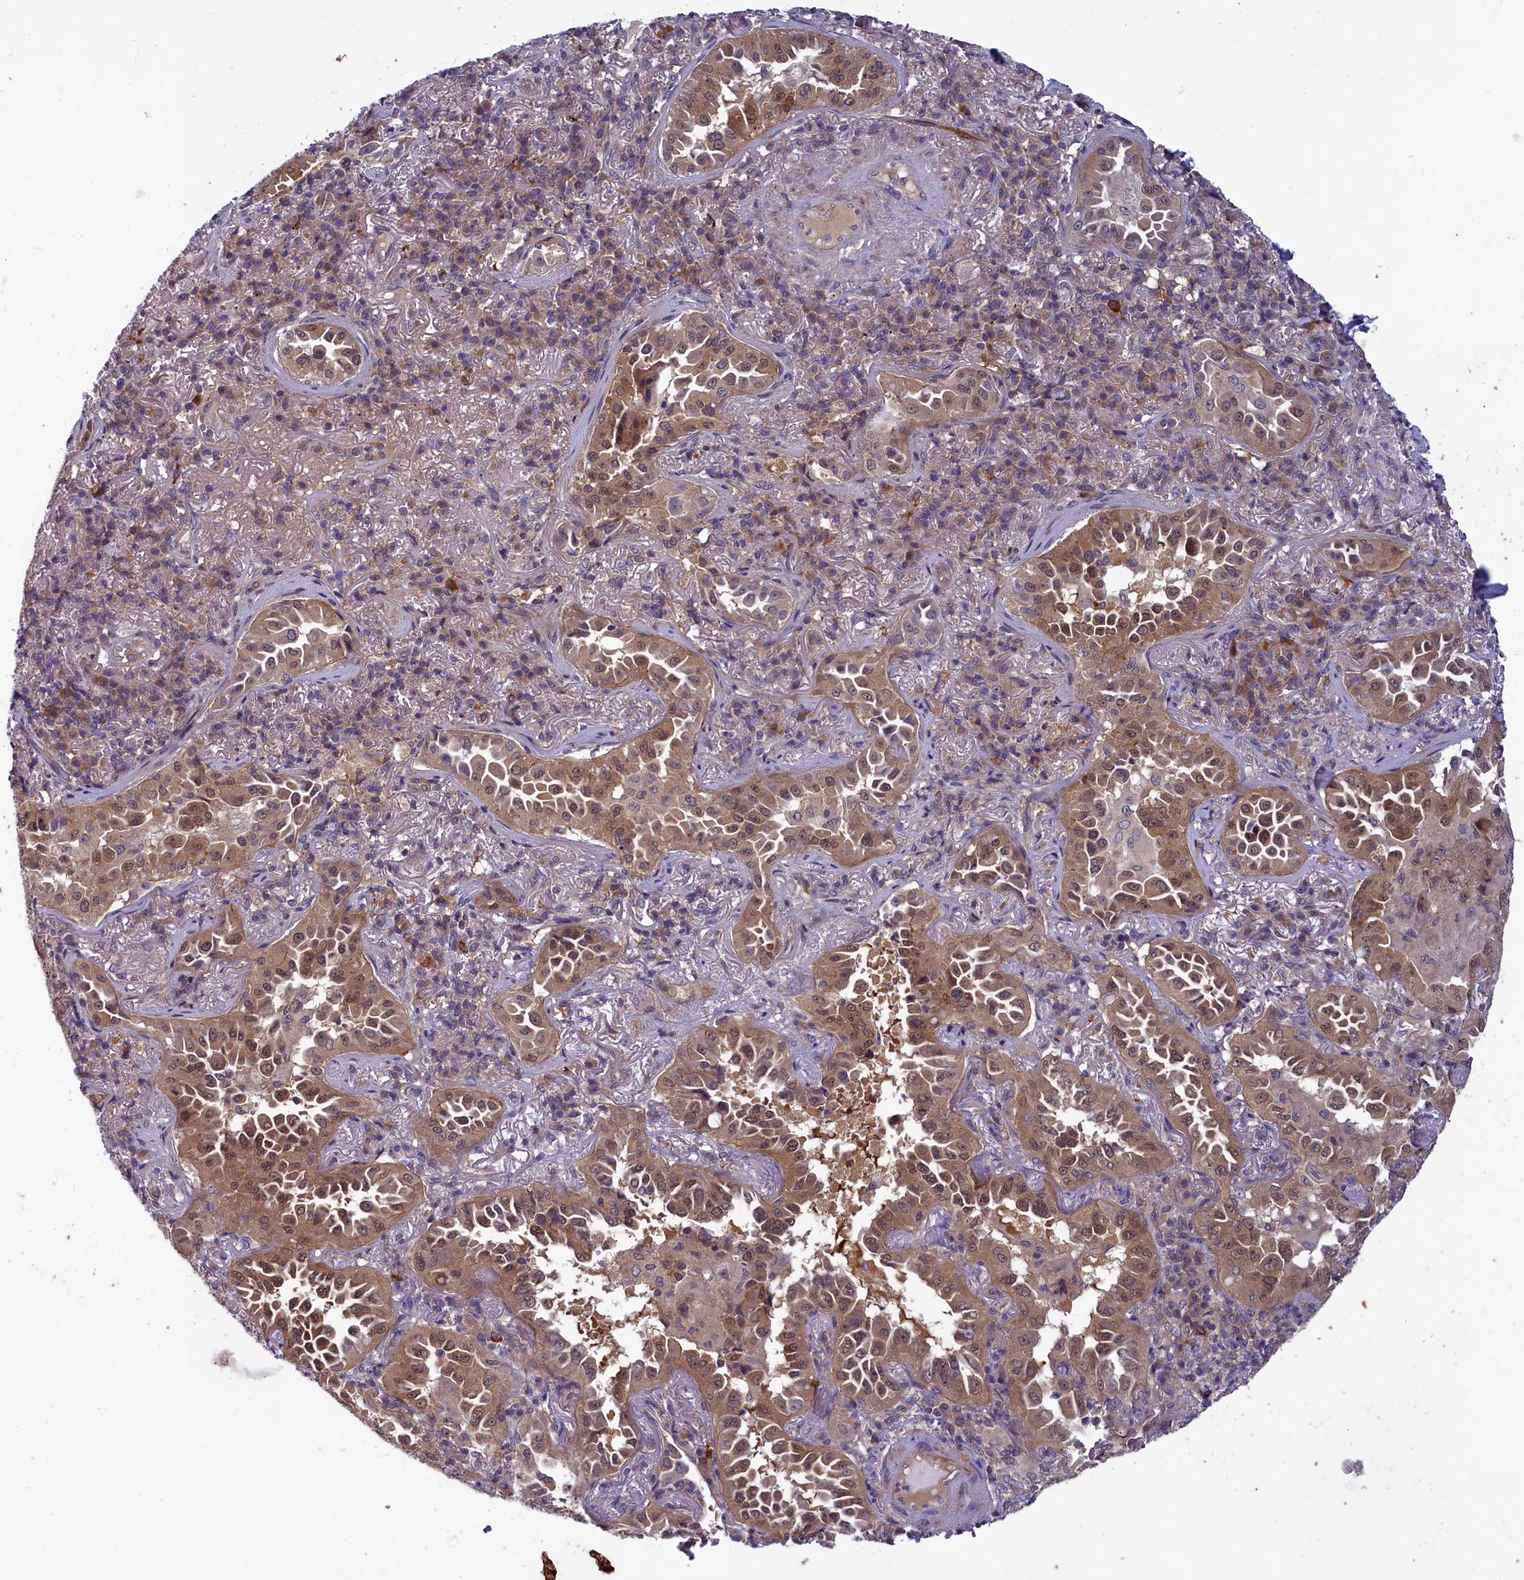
{"staining": {"intensity": "moderate", "quantity": ">75%", "location": "cytoplasmic/membranous"}, "tissue": "lung cancer", "cell_type": "Tumor cells", "image_type": "cancer", "snomed": [{"axis": "morphology", "description": "Adenocarcinoma, NOS"}, {"axis": "topography", "description": "Lung"}], "caption": "High-magnification brightfield microscopy of lung cancer stained with DAB (3,3'-diaminobenzidine) (brown) and counterstained with hematoxylin (blue). tumor cells exhibit moderate cytoplasmic/membranous staining is present in about>75% of cells.", "gene": "NUBP1", "patient": {"sex": "female", "age": 69}}